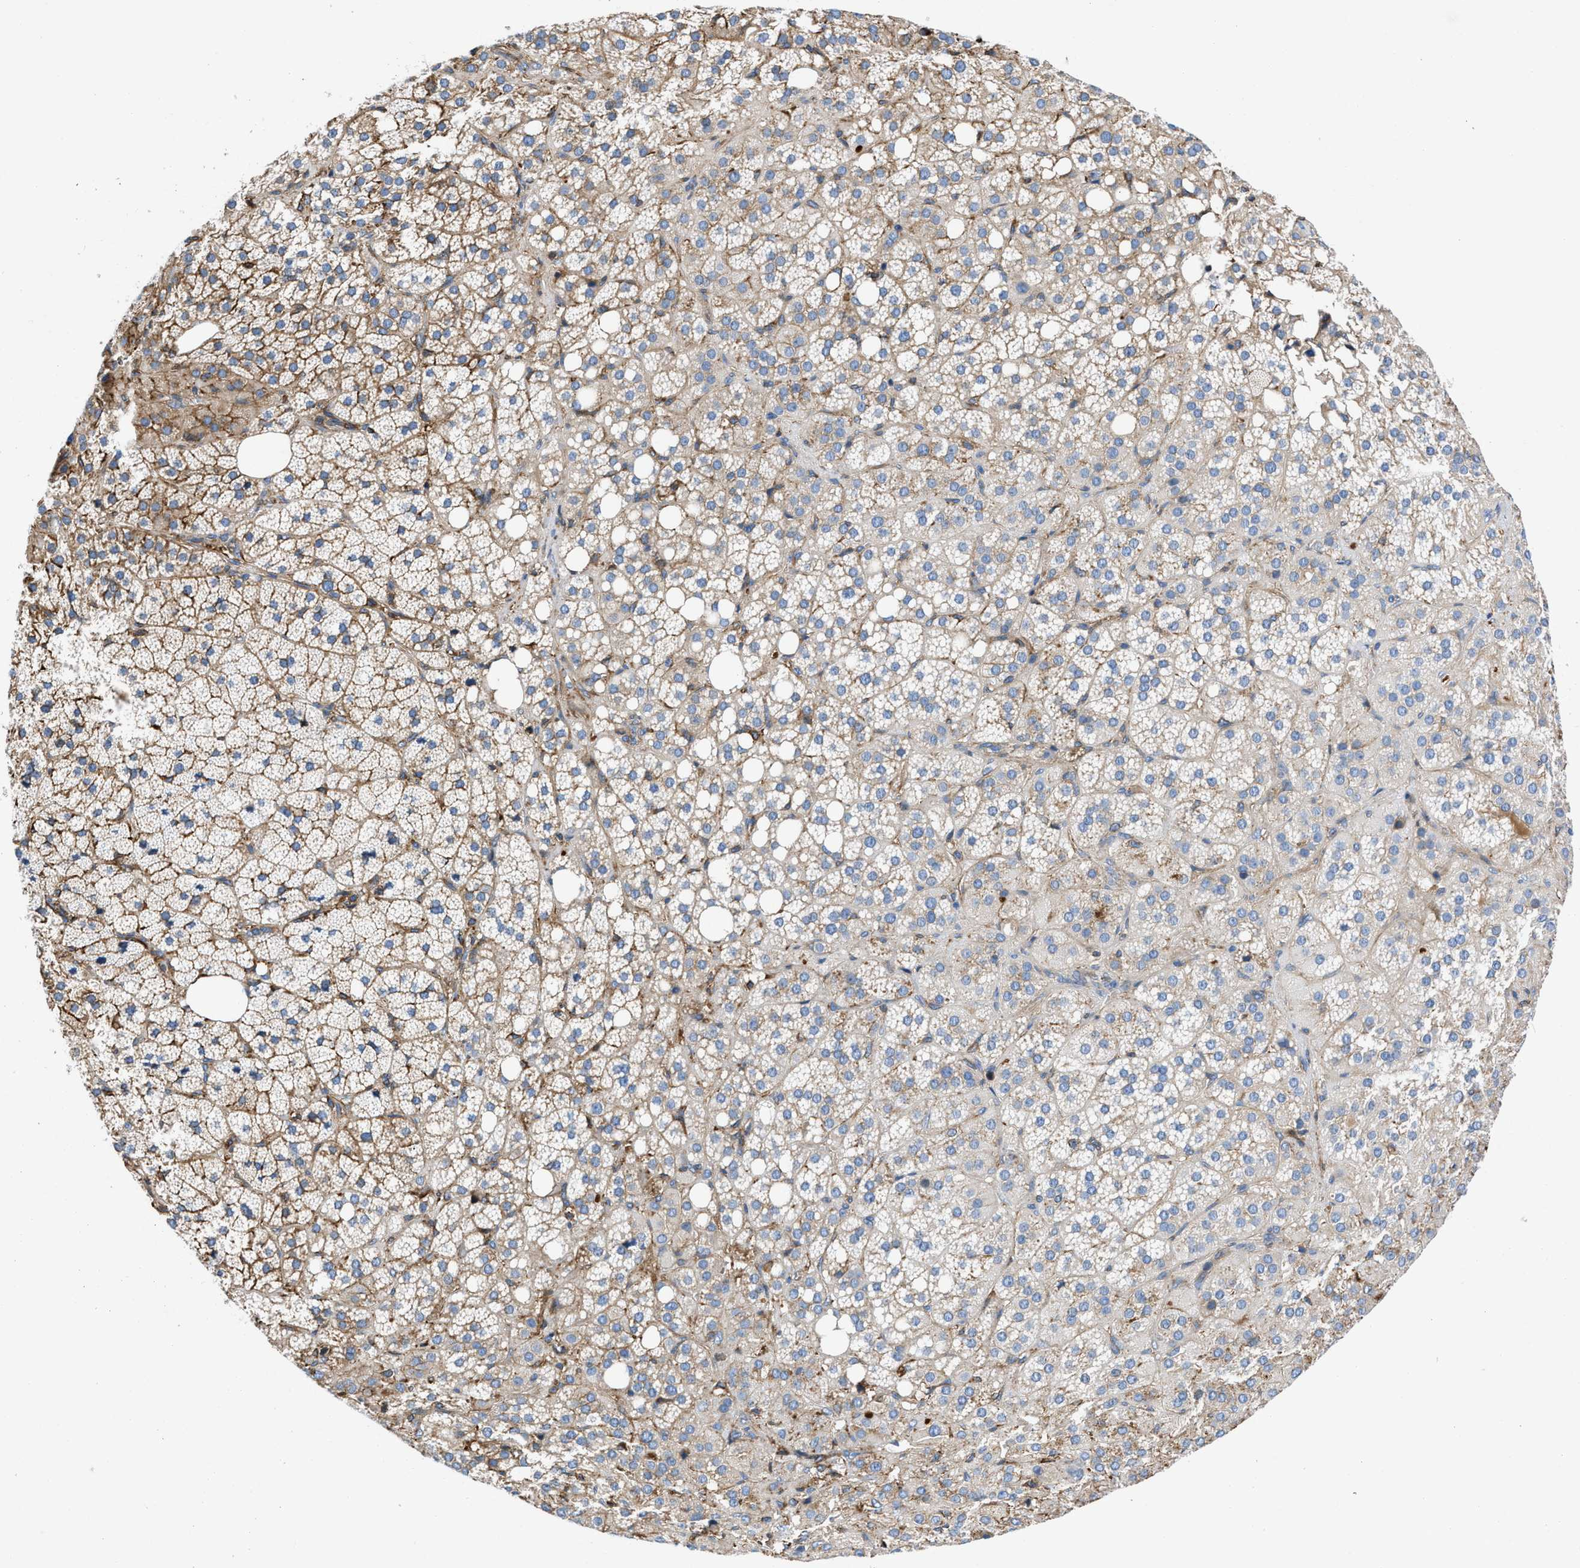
{"staining": {"intensity": "moderate", "quantity": "25%-75%", "location": "cytoplasmic/membranous"}, "tissue": "adrenal gland", "cell_type": "Glandular cells", "image_type": "normal", "snomed": [{"axis": "morphology", "description": "Normal tissue, NOS"}, {"axis": "topography", "description": "Adrenal gland"}], "caption": "This micrograph displays IHC staining of normal adrenal gland, with medium moderate cytoplasmic/membranous positivity in about 25%-75% of glandular cells.", "gene": "ATP6V0D1", "patient": {"sex": "female", "age": 59}}